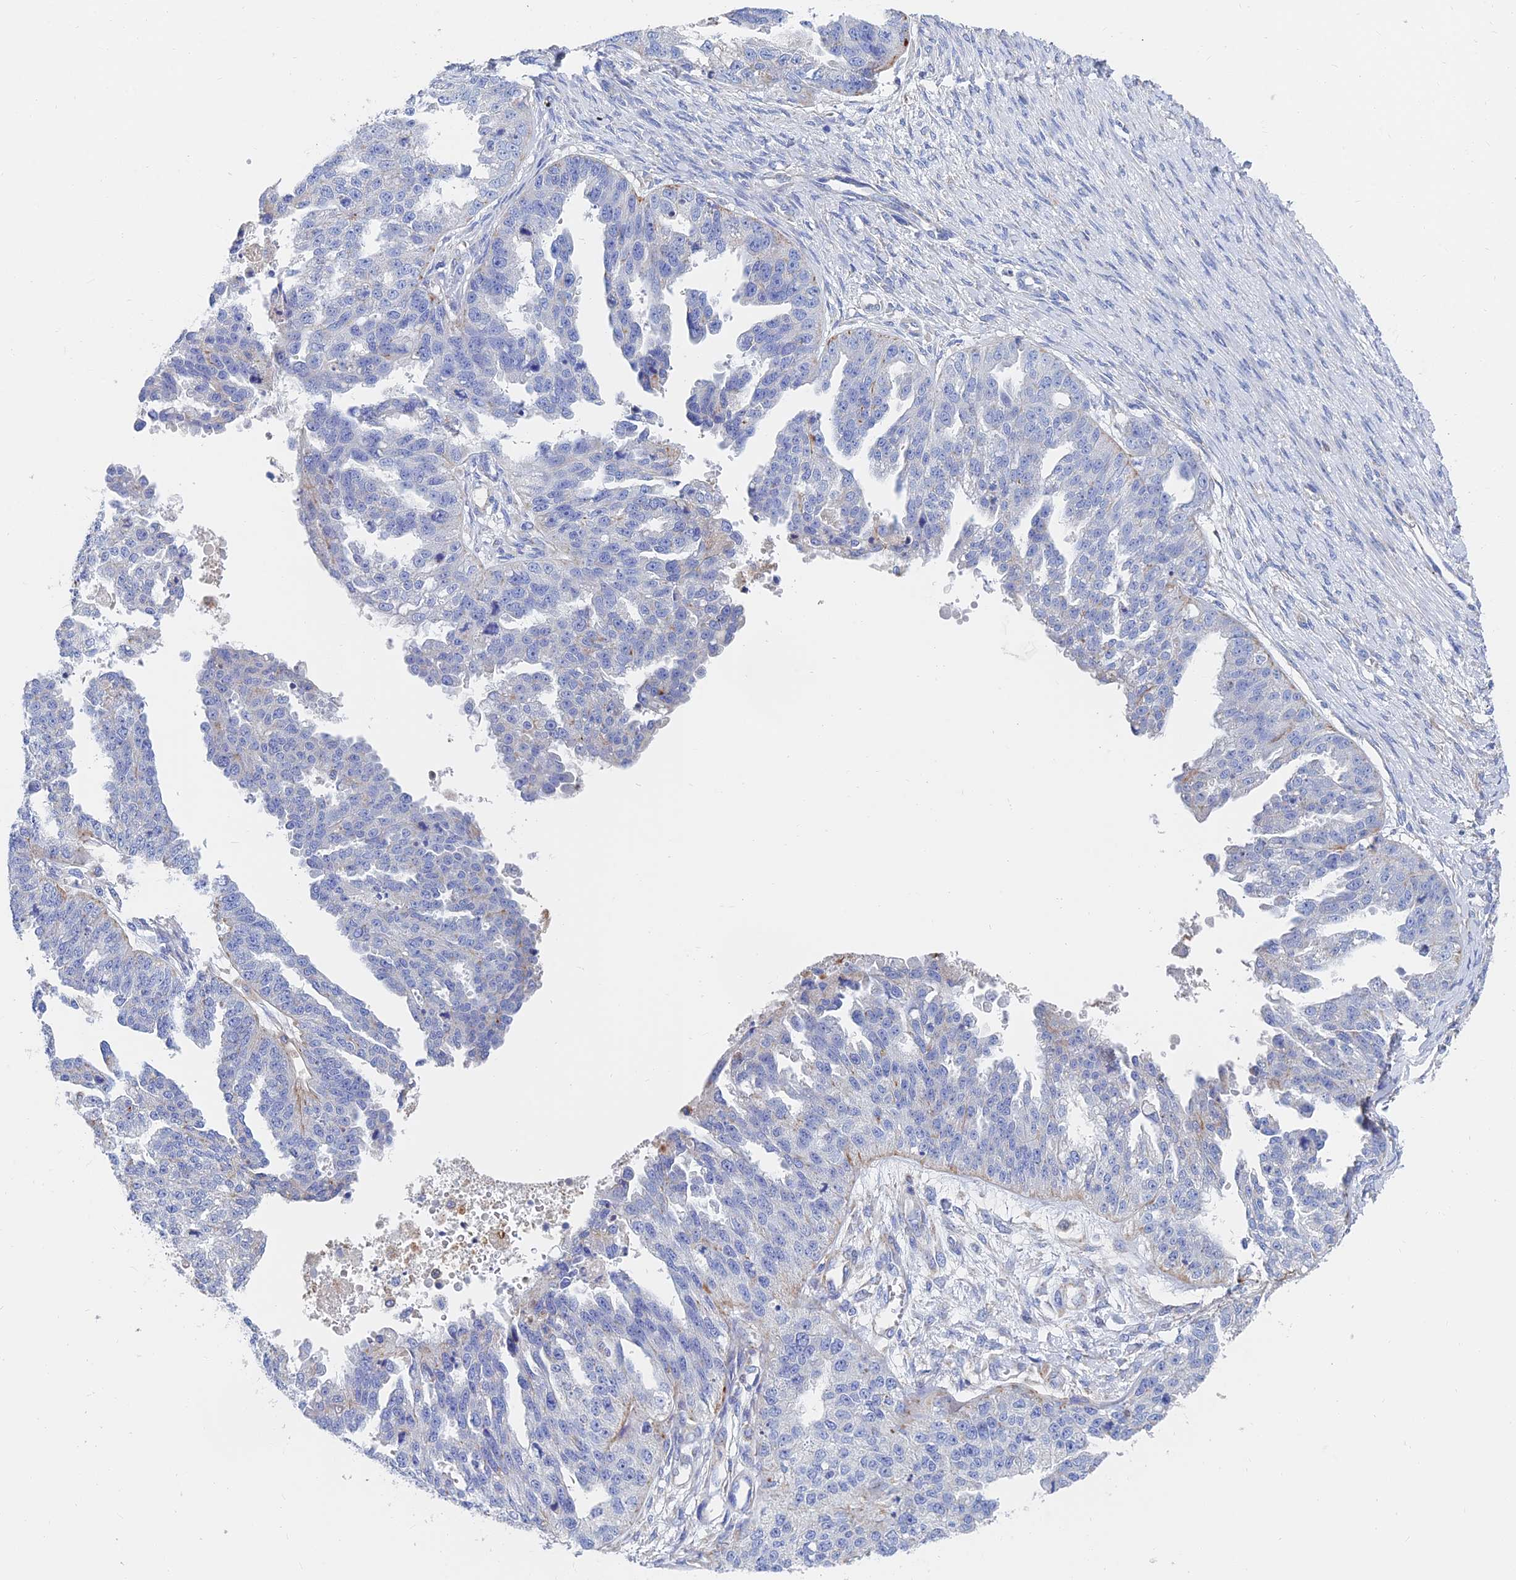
{"staining": {"intensity": "weak", "quantity": "<25%", "location": "cytoplasmic/membranous"}, "tissue": "ovarian cancer", "cell_type": "Tumor cells", "image_type": "cancer", "snomed": [{"axis": "morphology", "description": "Cystadenocarcinoma, serous, NOS"}, {"axis": "topography", "description": "Ovary"}], "caption": "Immunohistochemistry (IHC) of ovarian serous cystadenocarcinoma exhibits no positivity in tumor cells.", "gene": "SPNS1", "patient": {"sex": "female", "age": 58}}